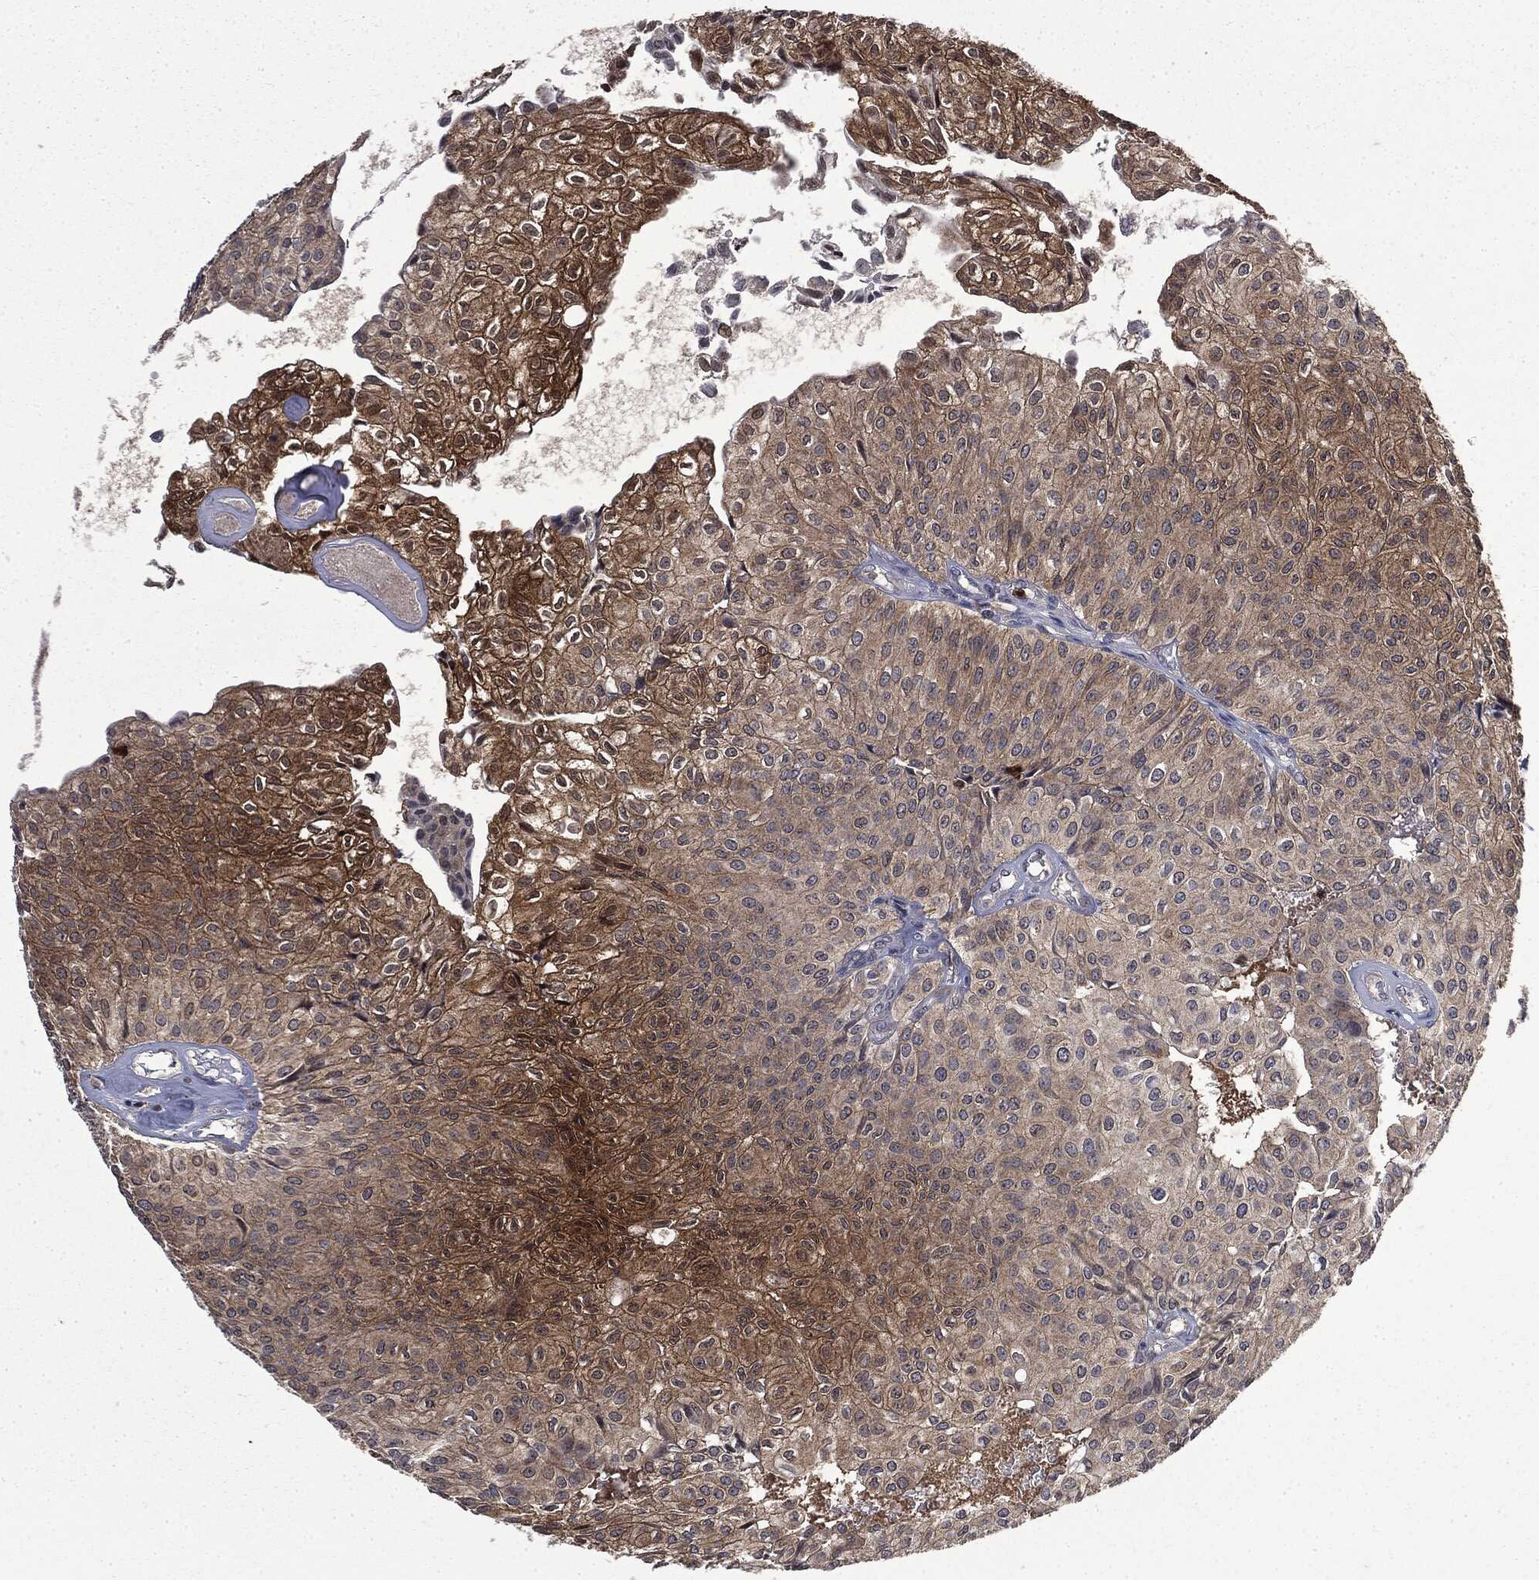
{"staining": {"intensity": "moderate", "quantity": "<25%", "location": "cytoplasmic/membranous"}, "tissue": "urothelial cancer", "cell_type": "Tumor cells", "image_type": "cancer", "snomed": [{"axis": "morphology", "description": "Urothelial carcinoma, Low grade"}, {"axis": "topography", "description": "Urinary bladder"}], "caption": "Protein expression analysis of human urothelial cancer reveals moderate cytoplasmic/membranous expression in about <25% of tumor cells.", "gene": "GPI", "patient": {"sex": "male", "age": 89}}